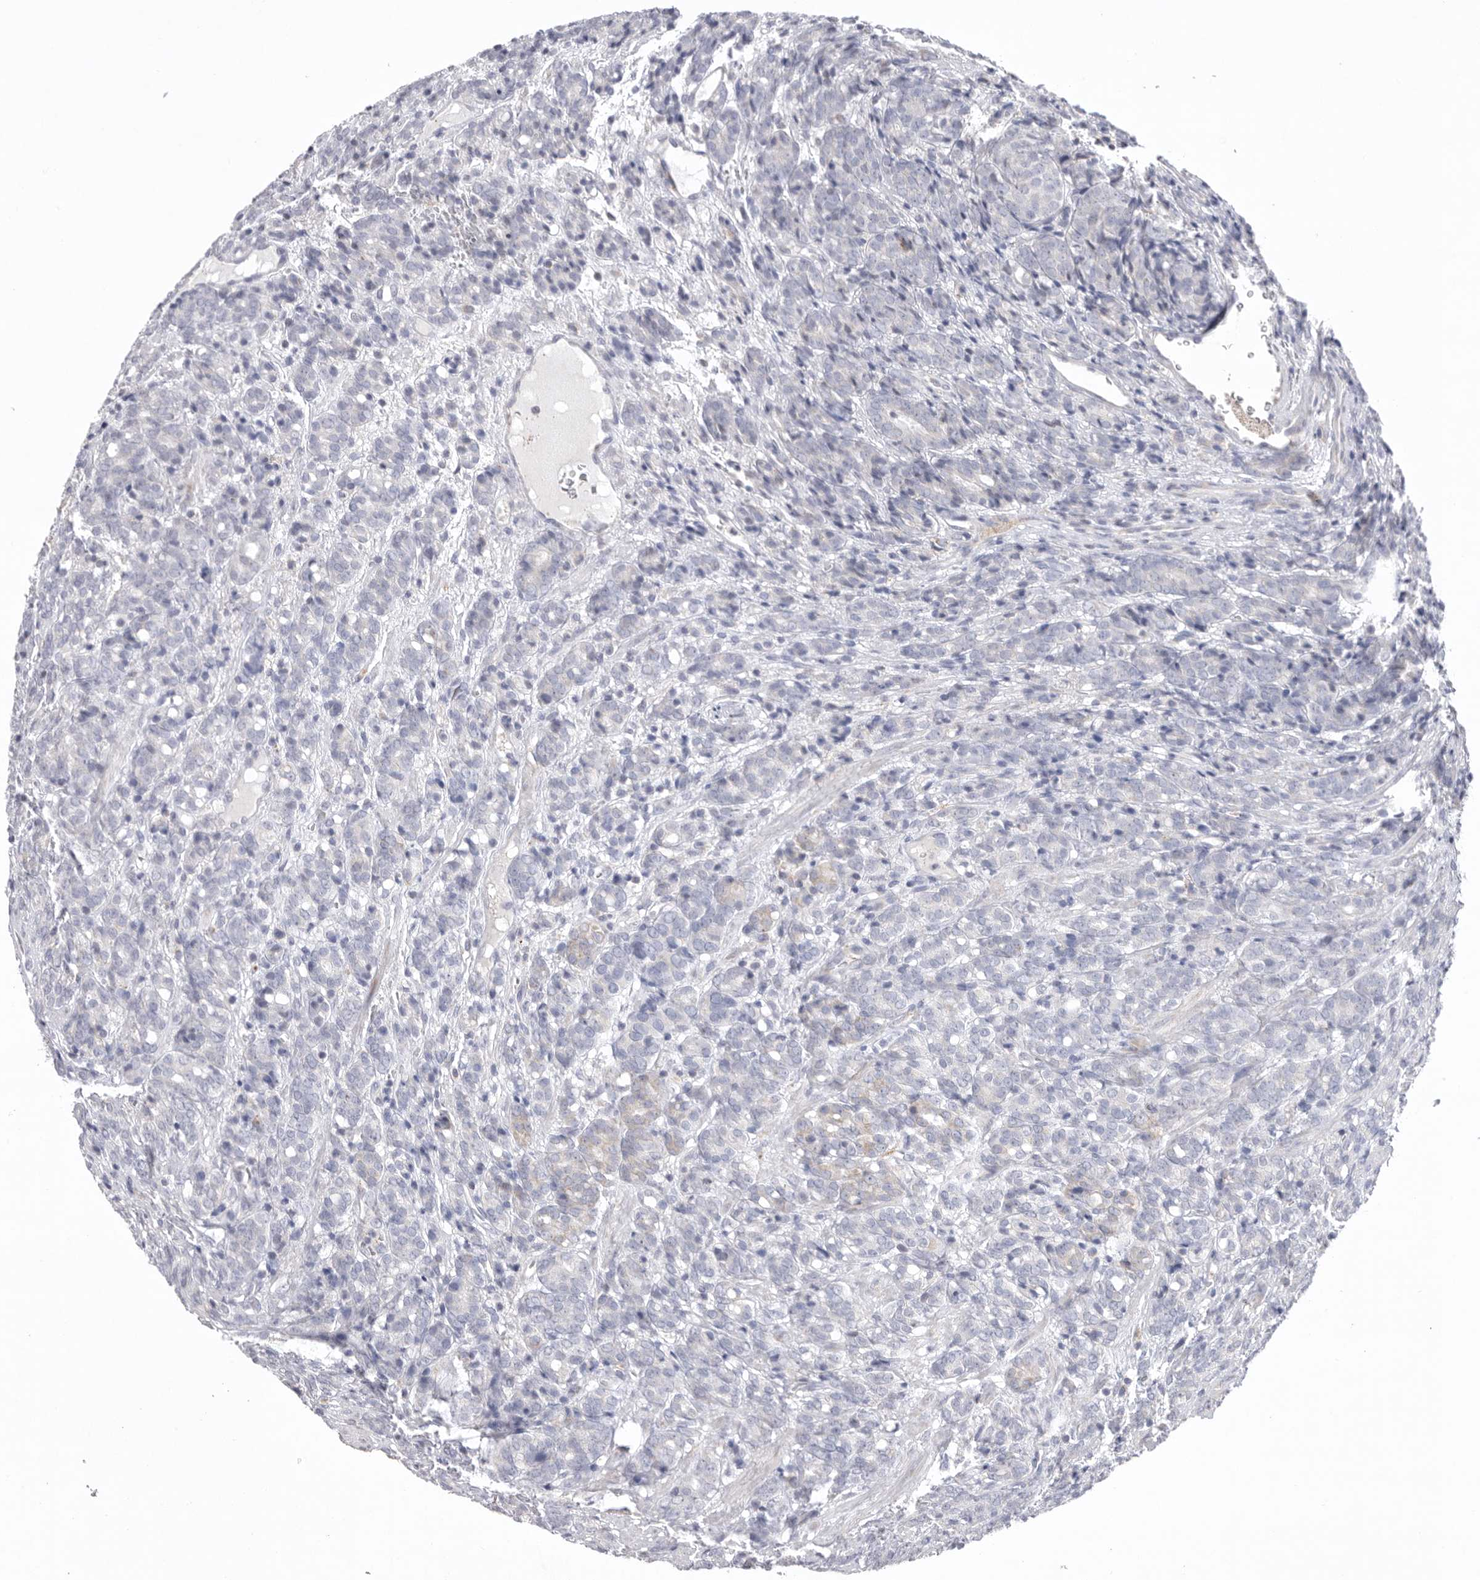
{"staining": {"intensity": "negative", "quantity": "none", "location": "none"}, "tissue": "prostate cancer", "cell_type": "Tumor cells", "image_type": "cancer", "snomed": [{"axis": "morphology", "description": "Adenocarcinoma, High grade"}, {"axis": "topography", "description": "Prostate"}], "caption": "This micrograph is of high-grade adenocarcinoma (prostate) stained with IHC to label a protein in brown with the nuclei are counter-stained blue. There is no positivity in tumor cells.", "gene": "VDAC3", "patient": {"sex": "male", "age": 62}}